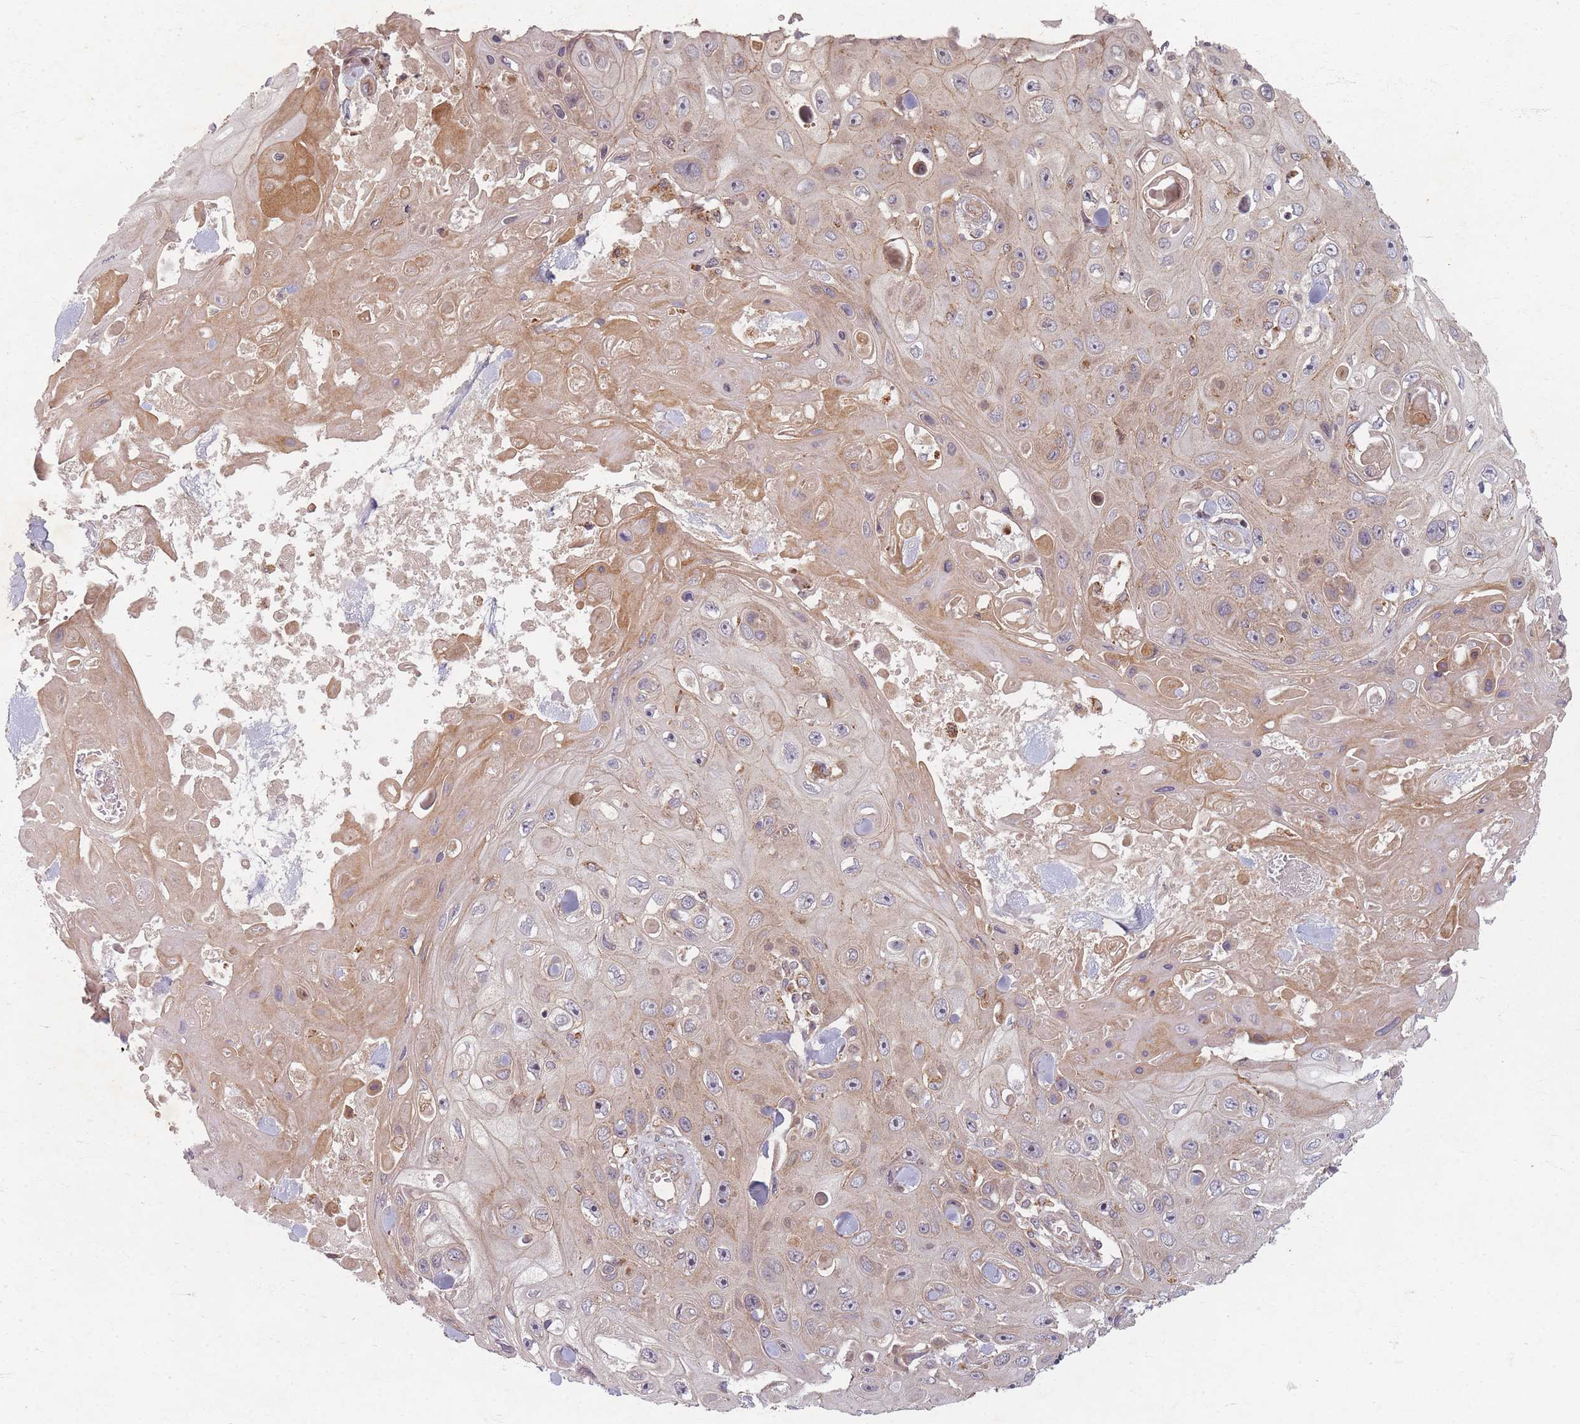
{"staining": {"intensity": "moderate", "quantity": "25%-75%", "location": "cytoplasmic/membranous"}, "tissue": "skin cancer", "cell_type": "Tumor cells", "image_type": "cancer", "snomed": [{"axis": "morphology", "description": "Squamous cell carcinoma, NOS"}, {"axis": "topography", "description": "Skin"}], "caption": "Protein expression analysis of skin squamous cell carcinoma displays moderate cytoplasmic/membranous expression in about 25%-75% of tumor cells.", "gene": "RADX", "patient": {"sex": "male", "age": 82}}